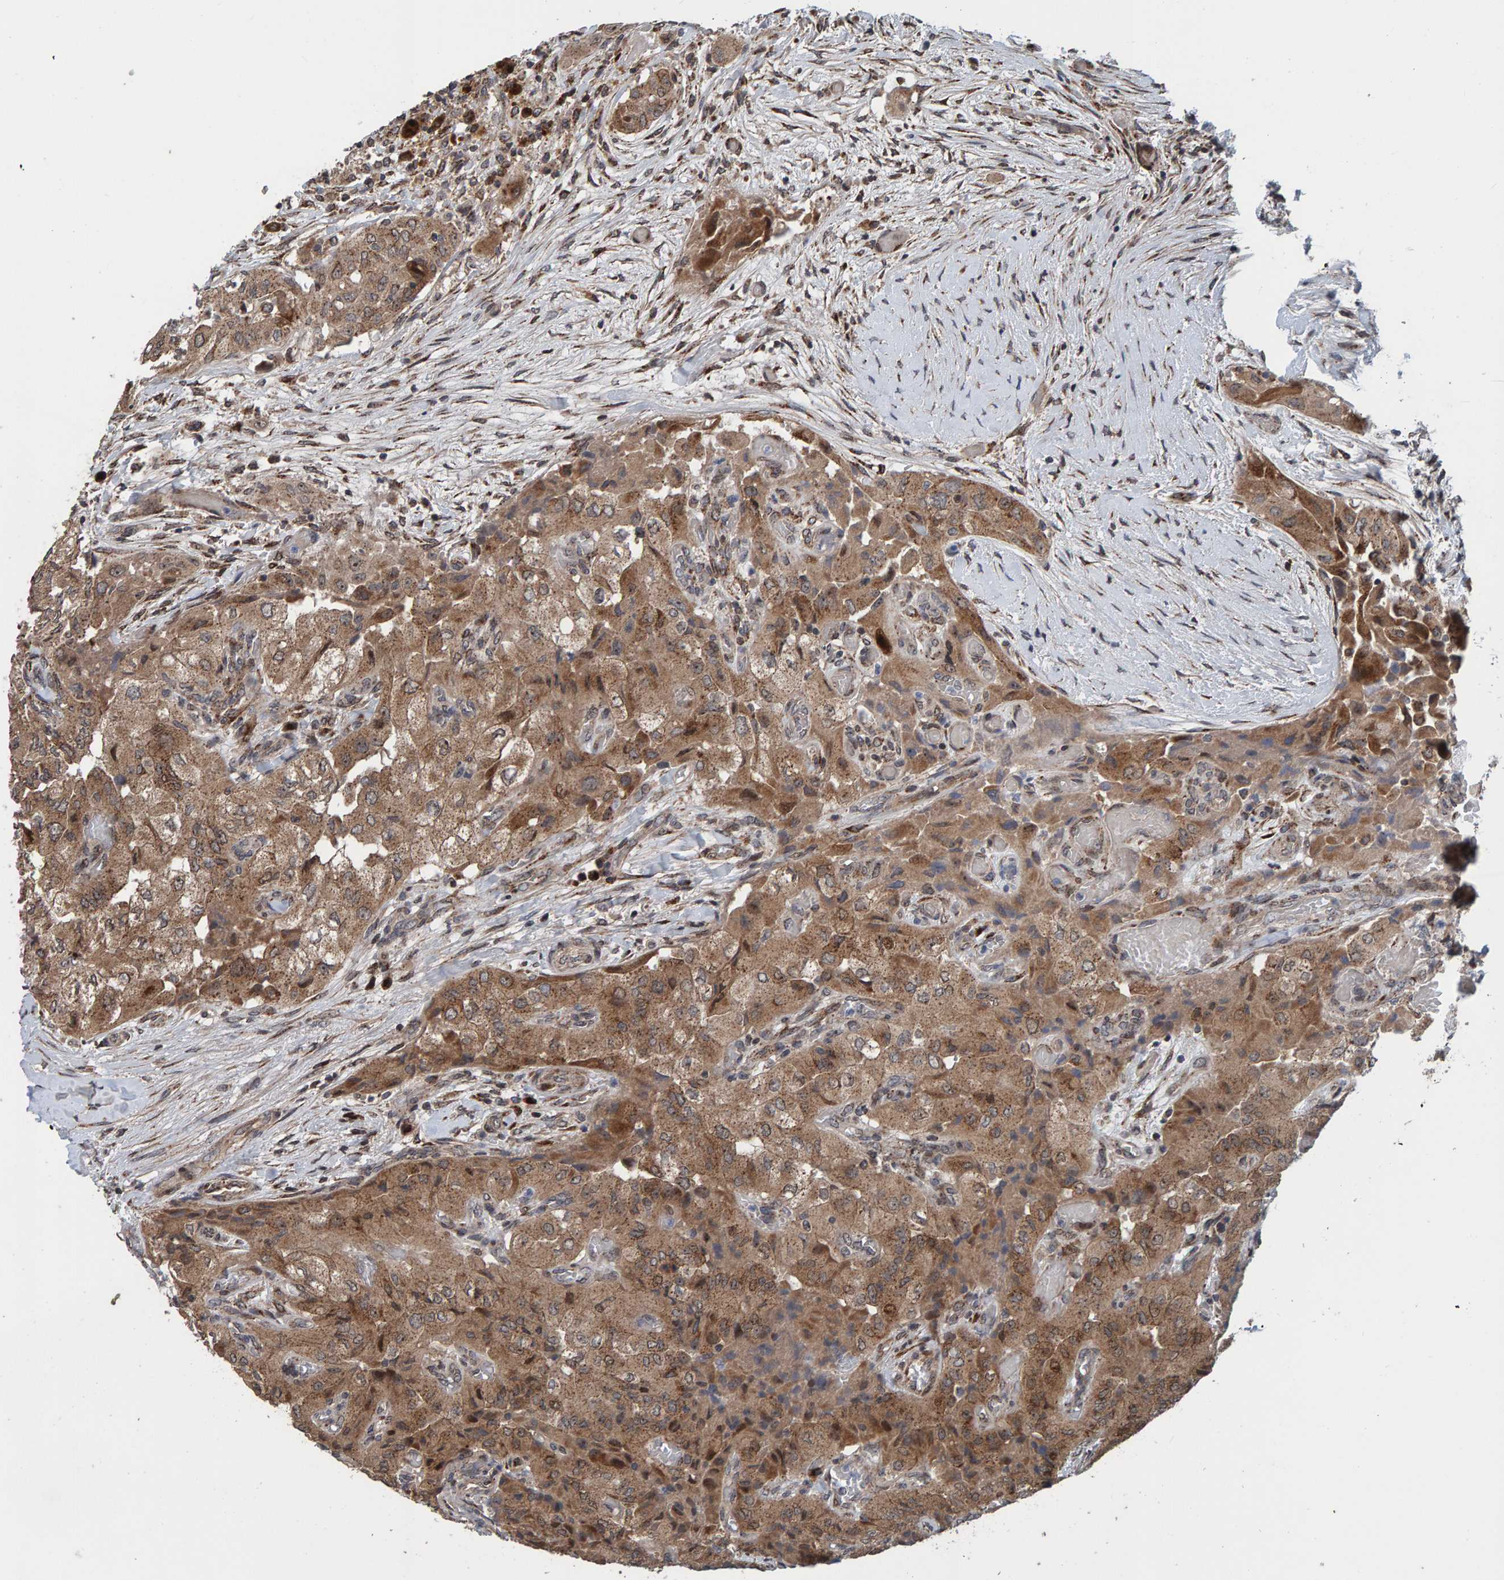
{"staining": {"intensity": "moderate", "quantity": ">75%", "location": "cytoplasmic/membranous,nuclear"}, "tissue": "thyroid cancer", "cell_type": "Tumor cells", "image_type": "cancer", "snomed": [{"axis": "morphology", "description": "Papillary adenocarcinoma, NOS"}, {"axis": "topography", "description": "Thyroid gland"}], "caption": "The histopathology image displays staining of papillary adenocarcinoma (thyroid), revealing moderate cytoplasmic/membranous and nuclear protein expression (brown color) within tumor cells.", "gene": "CCDC25", "patient": {"sex": "female", "age": 59}}